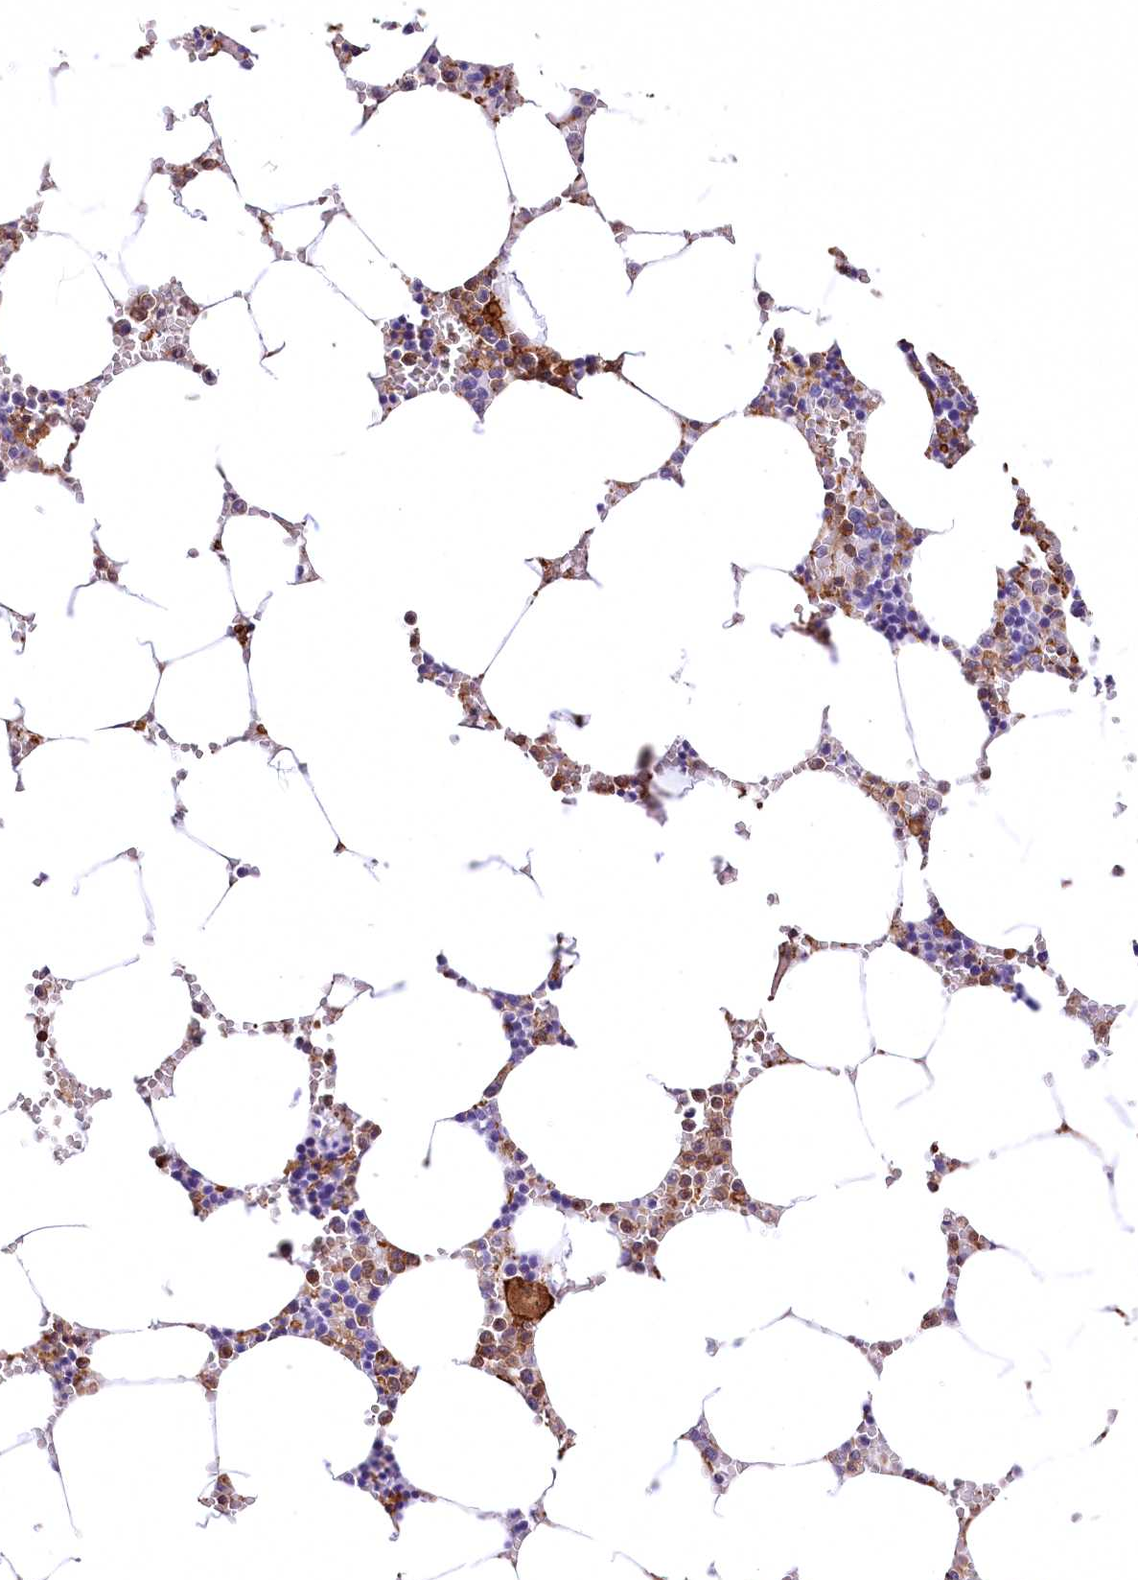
{"staining": {"intensity": "moderate", "quantity": "<25%", "location": "cytoplasmic/membranous"}, "tissue": "bone marrow", "cell_type": "Hematopoietic cells", "image_type": "normal", "snomed": [{"axis": "morphology", "description": "Normal tissue, NOS"}, {"axis": "topography", "description": "Bone marrow"}], "caption": "Moderate cytoplasmic/membranous protein expression is present in approximately <25% of hematopoietic cells in bone marrow.", "gene": "DPP3", "patient": {"sex": "male", "age": 70}}